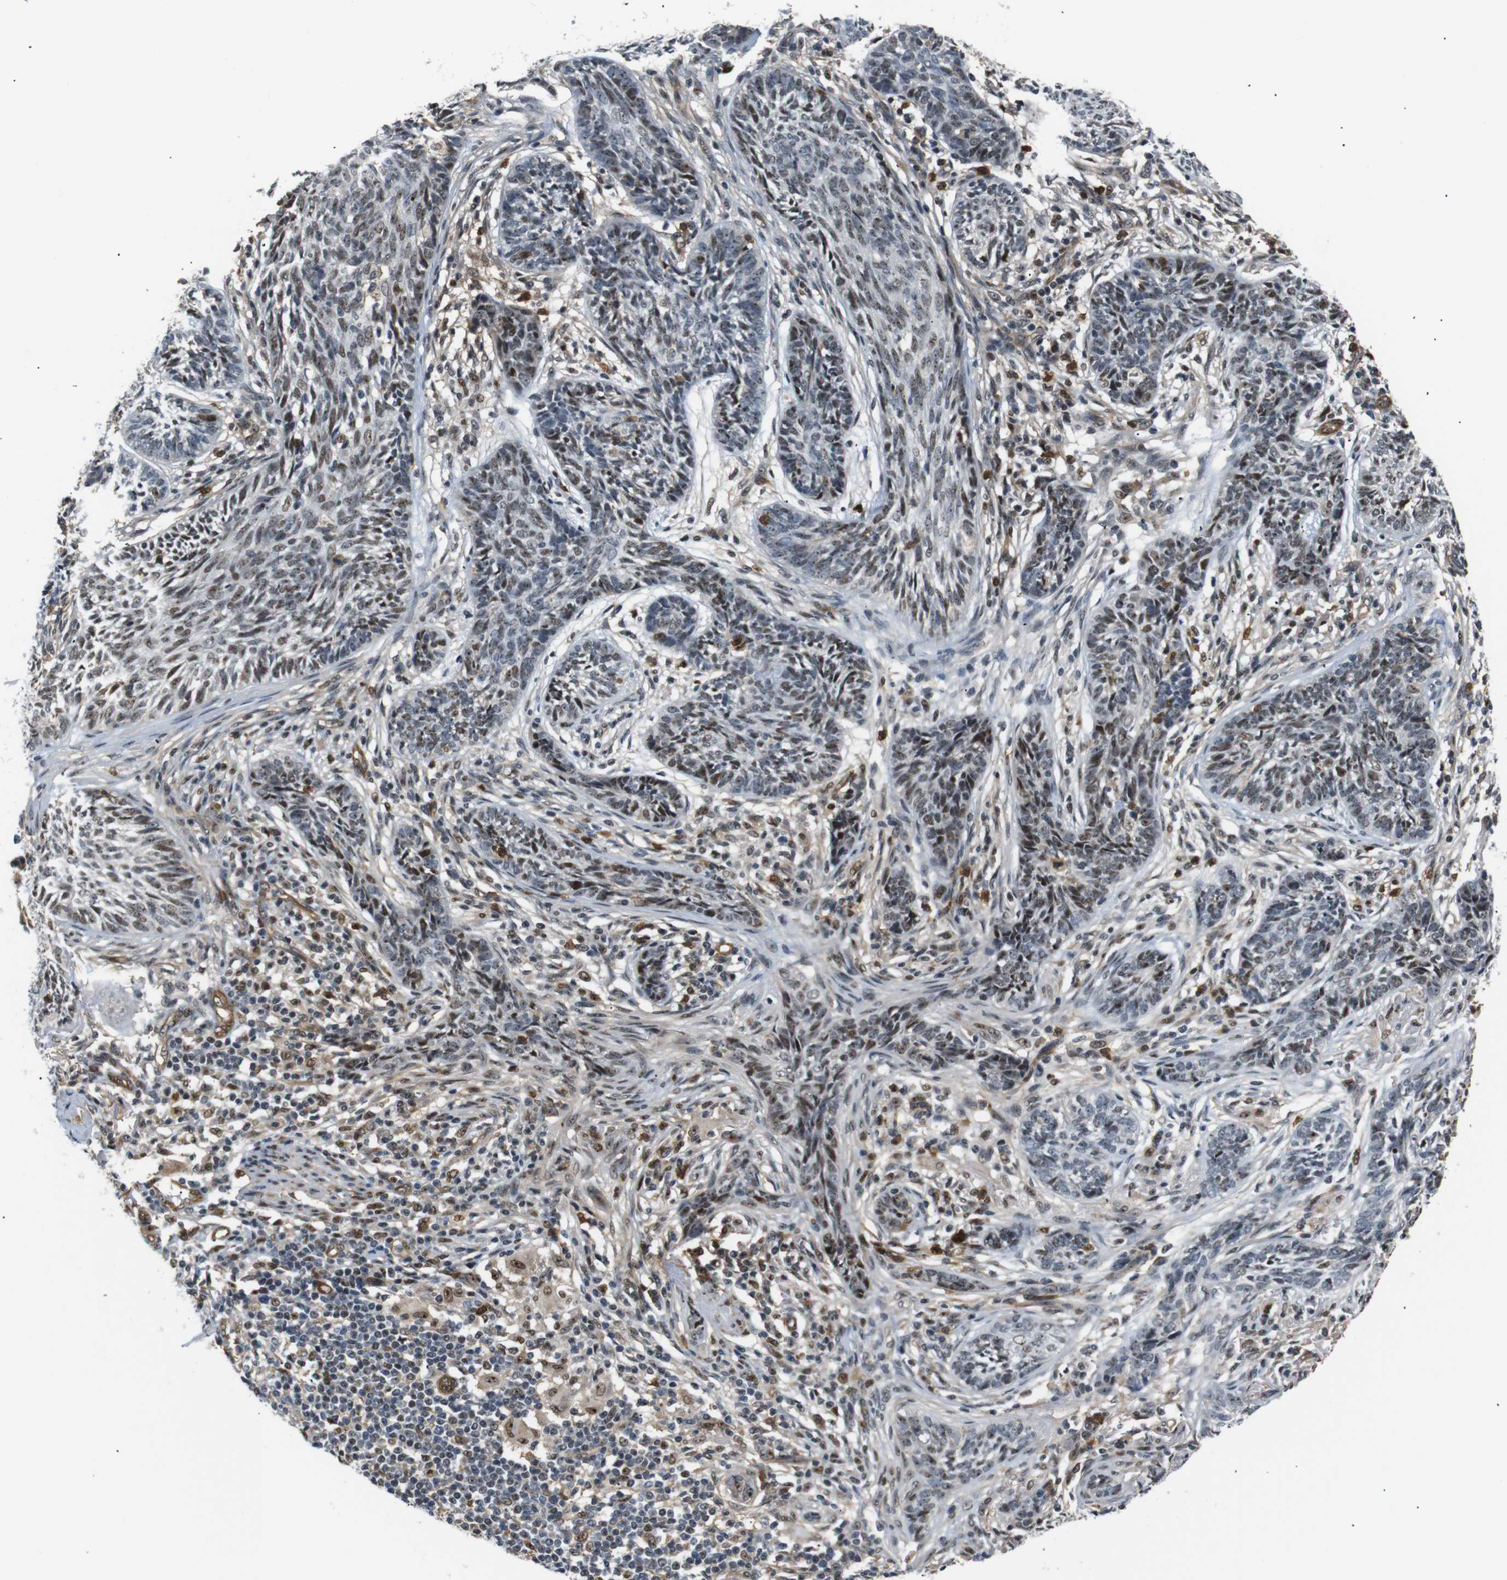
{"staining": {"intensity": "moderate", "quantity": "25%-75%", "location": "nuclear"}, "tissue": "skin cancer", "cell_type": "Tumor cells", "image_type": "cancer", "snomed": [{"axis": "morphology", "description": "Papilloma, NOS"}, {"axis": "morphology", "description": "Basal cell carcinoma"}, {"axis": "topography", "description": "Skin"}], "caption": "Immunohistochemistry (IHC) photomicrograph of neoplastic tissue: human skin cancer stained using immunohistochemistry (IHC) reveals medium levels of moderate protein expression localized specifically in the nuclear of tumor cells, appearing as a nuclear brown color.", "gene": "PARN", "patient": {"sex": "male", "age": 87}}